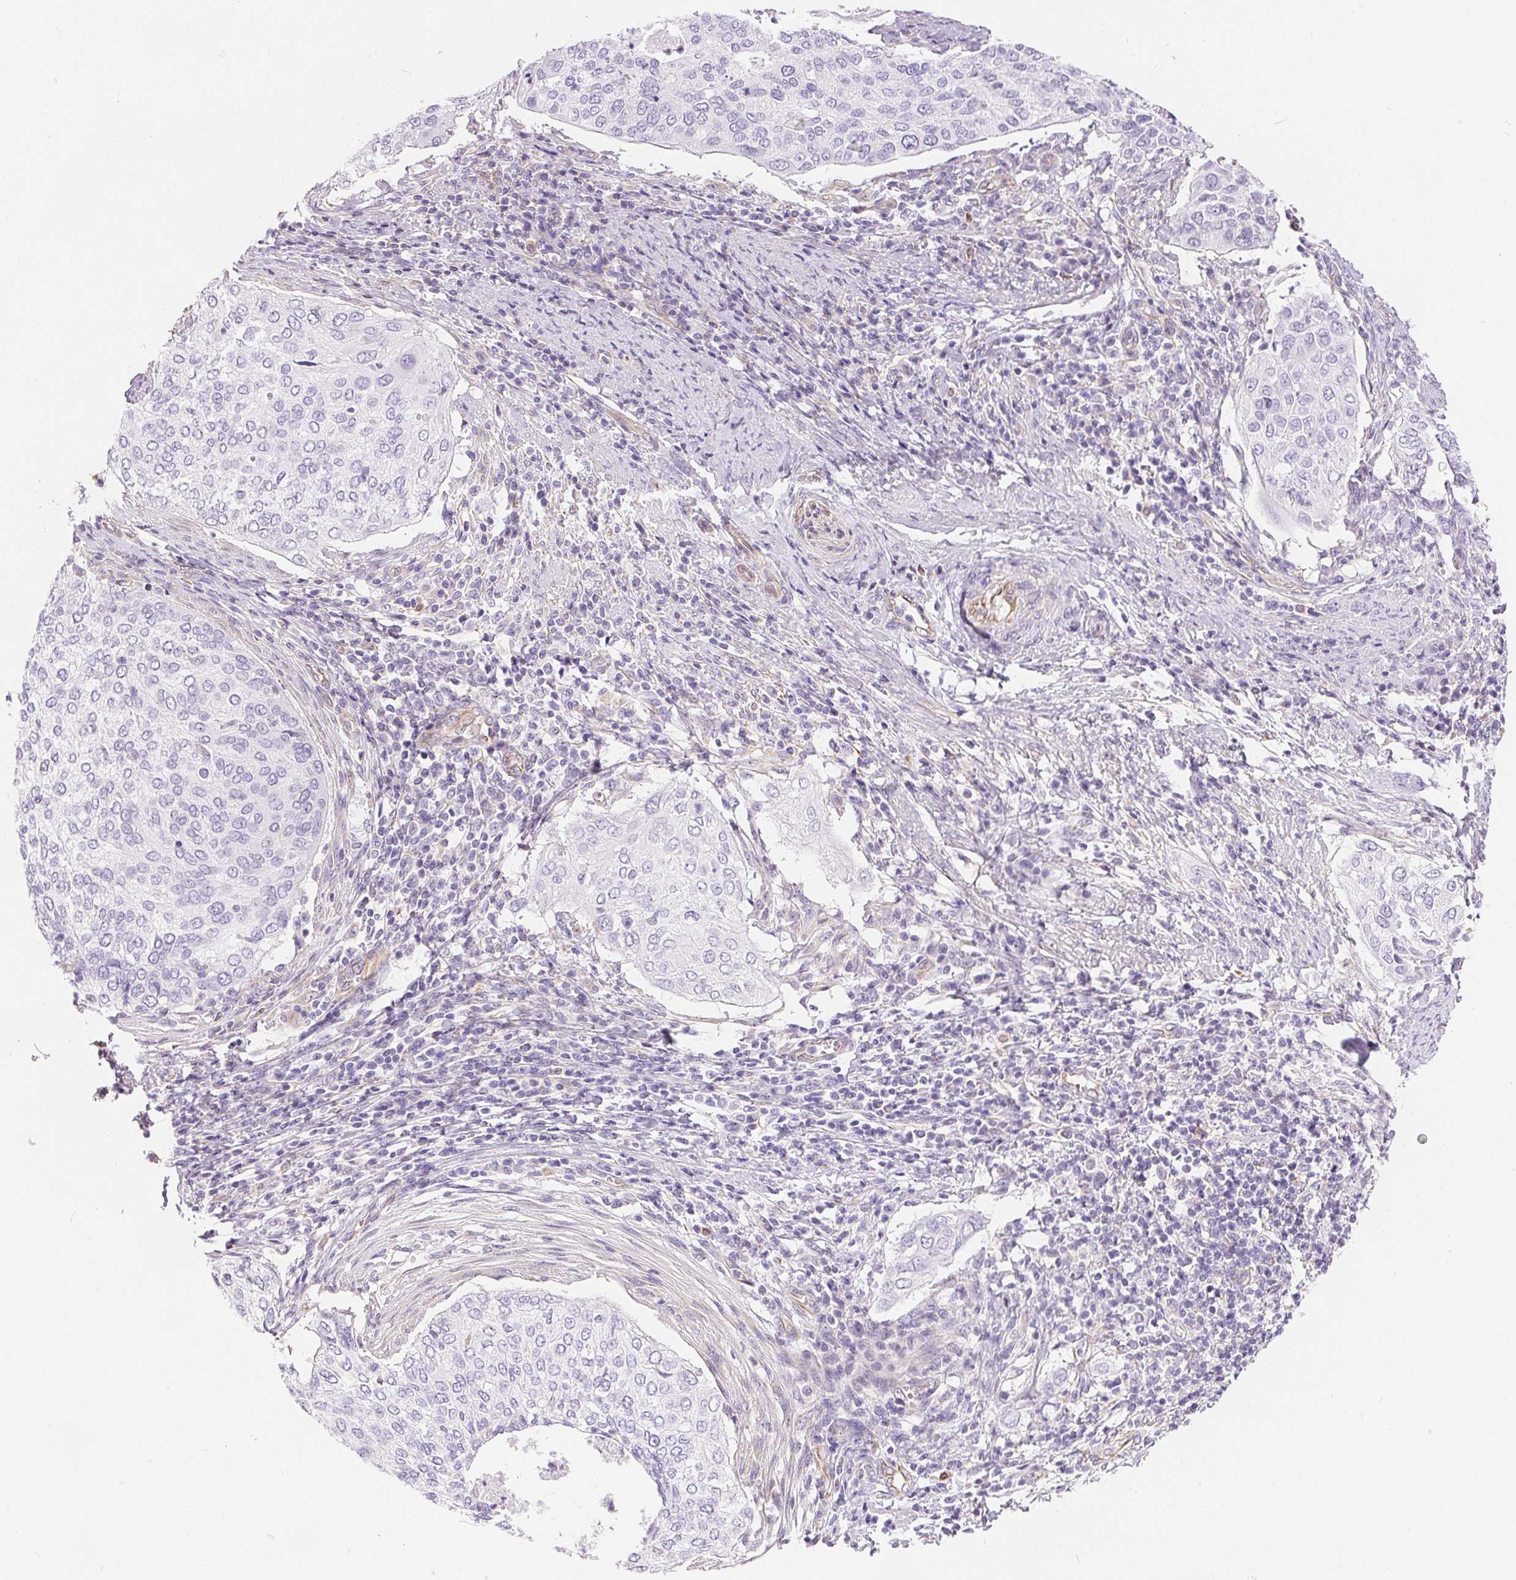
{"staining": {"intensity": "negative", "quantity": "none", "location": "none"}, "tissue": "cervical cancer", "cell_type": "Tumor cells", "image_type": "cancer", "snomed": [{"axis": "morphology", "description": "Squamous cell carcinoma, NOS"}, {"axis": "topography", "description": "Cervix"}], "caption": "DAB (3,3'-diaminobenzidine) immunohistochemical staining of squamous cell carcinoma (cervical) shows no significant expression in tumor cells.", "gene": "GFAP", "patient": {"sex": "female", "age": 38}}